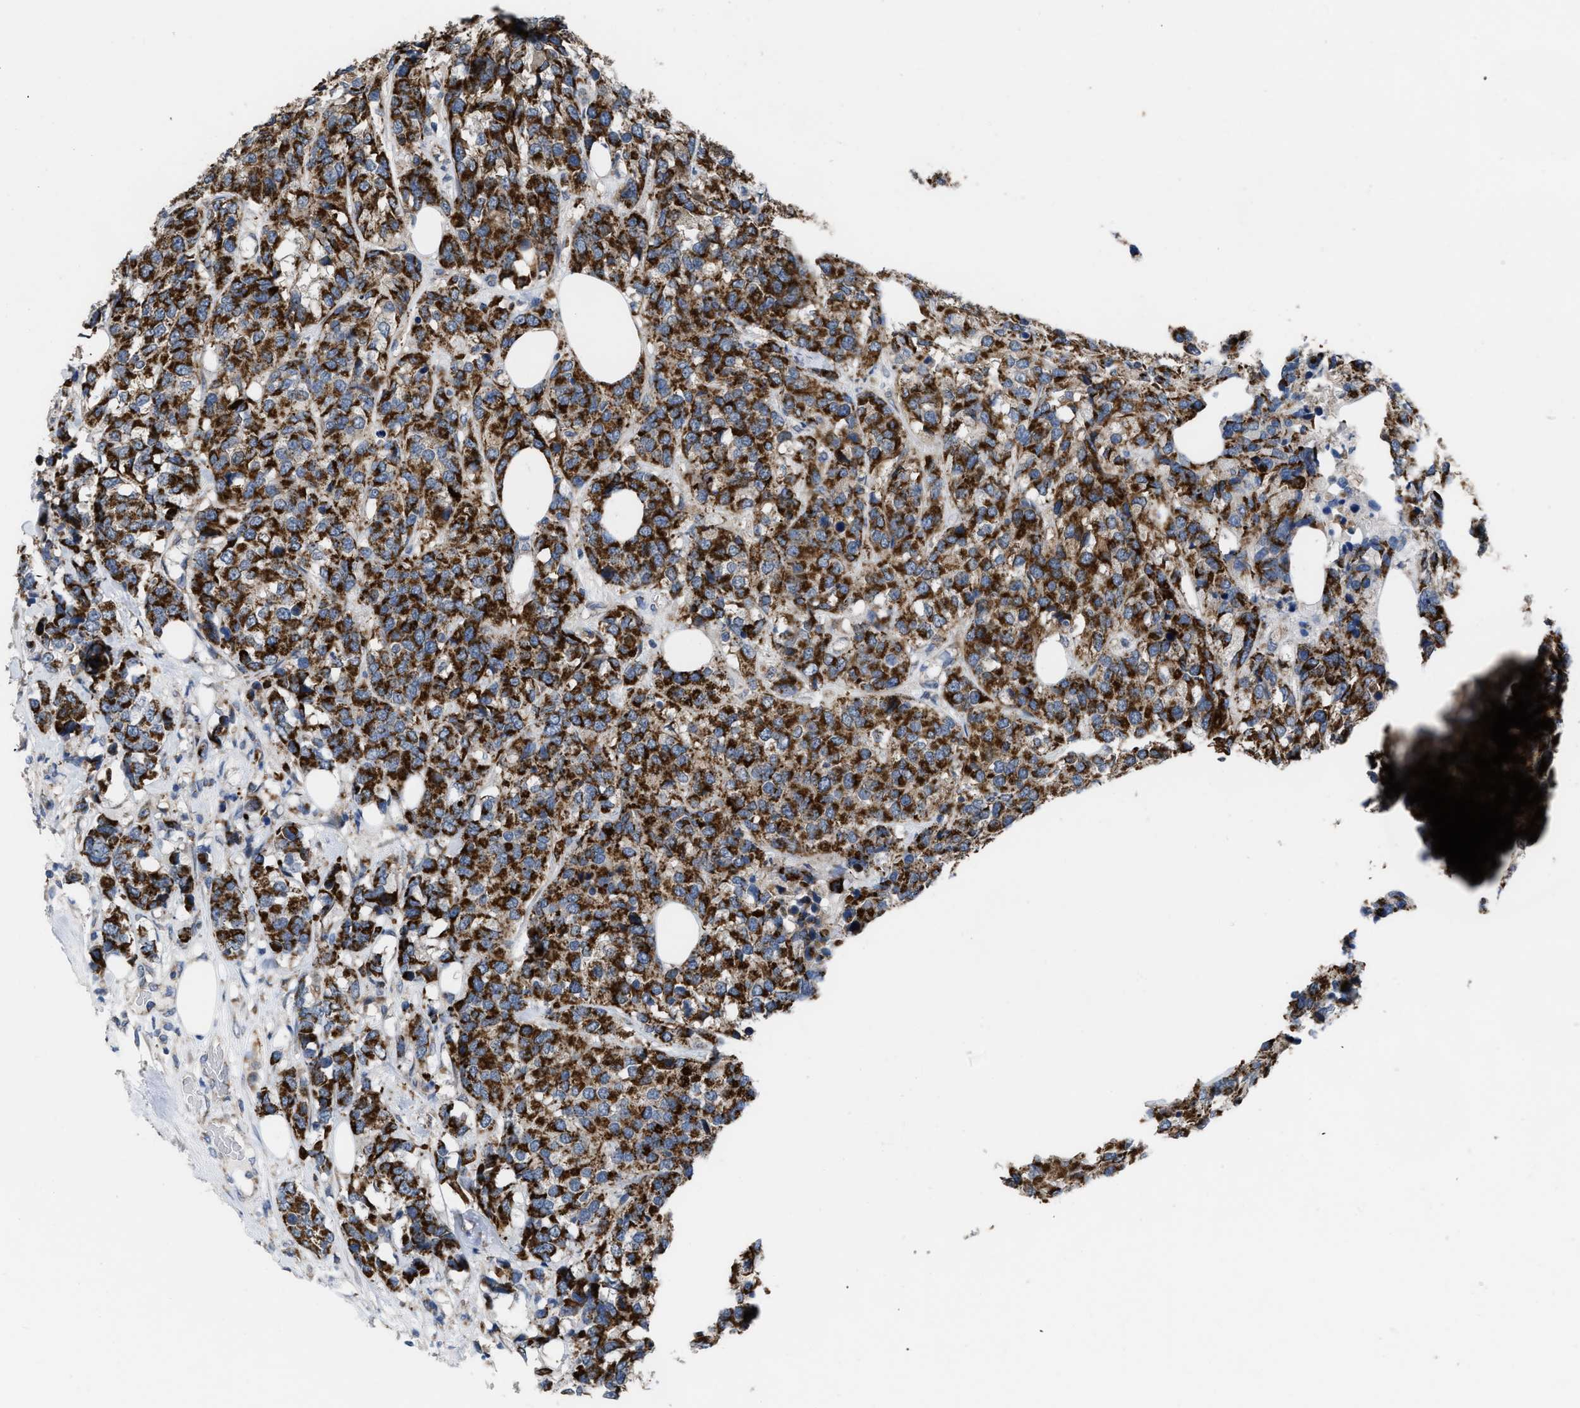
{"staining": {"intensity": "strong", "quantity": ">75%", "location": "cytoplasmic/membranous"}, "tissue": "breast cancer", "cell_type": "Tumor cells", "image_type": "cancer", "snomed": [{"axis": "morphology", "description": "Lobular carcinoma"}, {"axis": "topography", "description": "Breast"}], "caption": "Breast cancer stained with immunohistochemistry reveals strong cytoplasmic/membranous positivity in approximately >75% of tumor cells.", "gene": "AKAP1", "patient": {"sex": "female", "age": 59}}